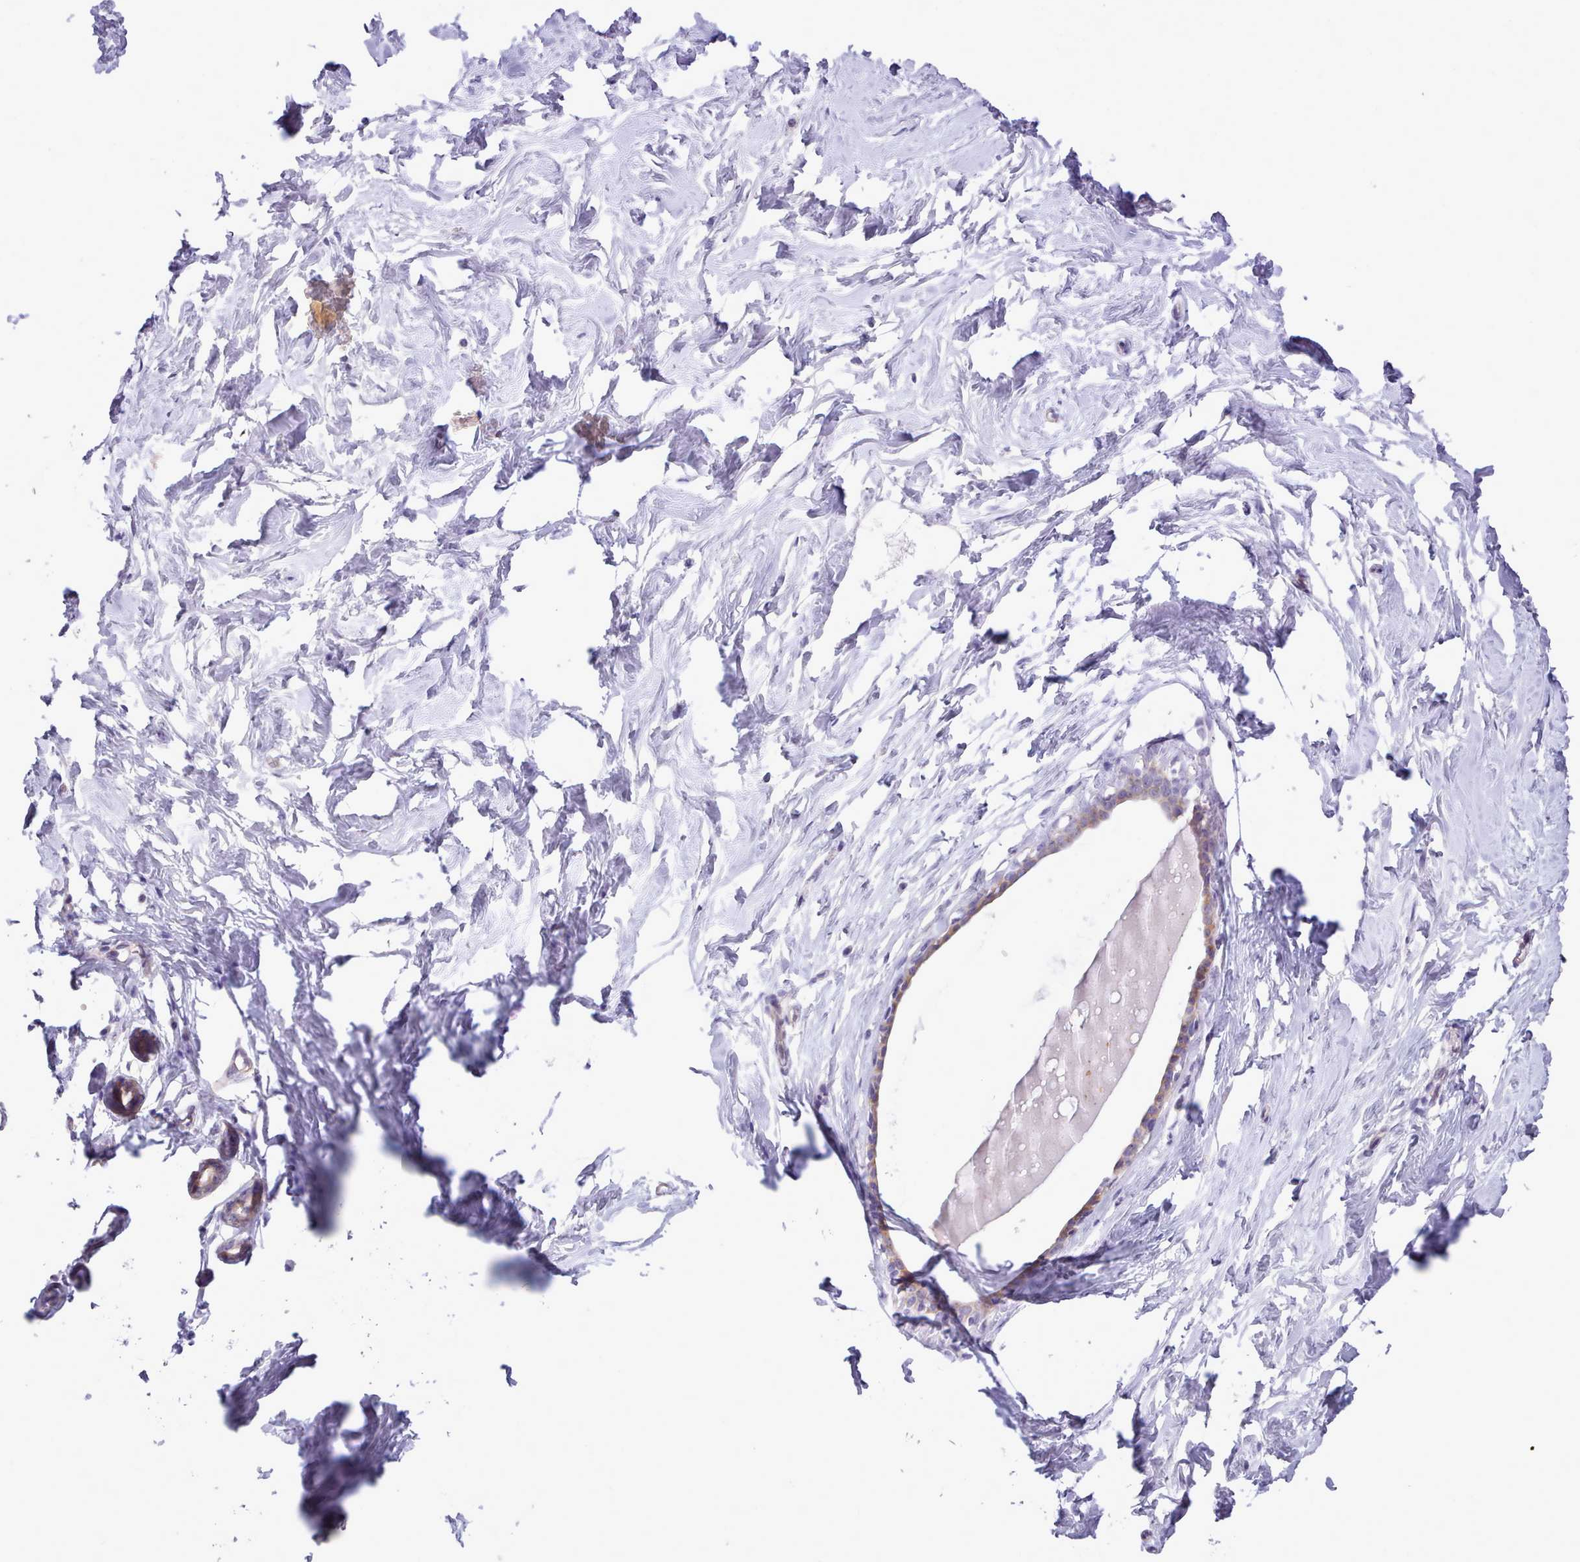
{"staining": {"intensity": "negative", "quantity": "none", "location": "none"}, "tissue": "breast", "cell_type": "Adipocytes", "image_type": "normal", "snomed": [{"axis": "morphology", "description": "Normal tissue, NOS"}, {"axis": "morphology", "description": "Adenoma, NOS"}, {"axis": "topography", "description": "Breast"}], "caption": "An image of breast stained for a protein exhibits no brown staining in adipocytes. (Brightfield microscopy of DAB (3,3'-diaminobenzidine) immunohistochemistry (IHC) at high magnification).", "gene": "CYP2A13", "patient": {"sex": "female", "age": 23}}